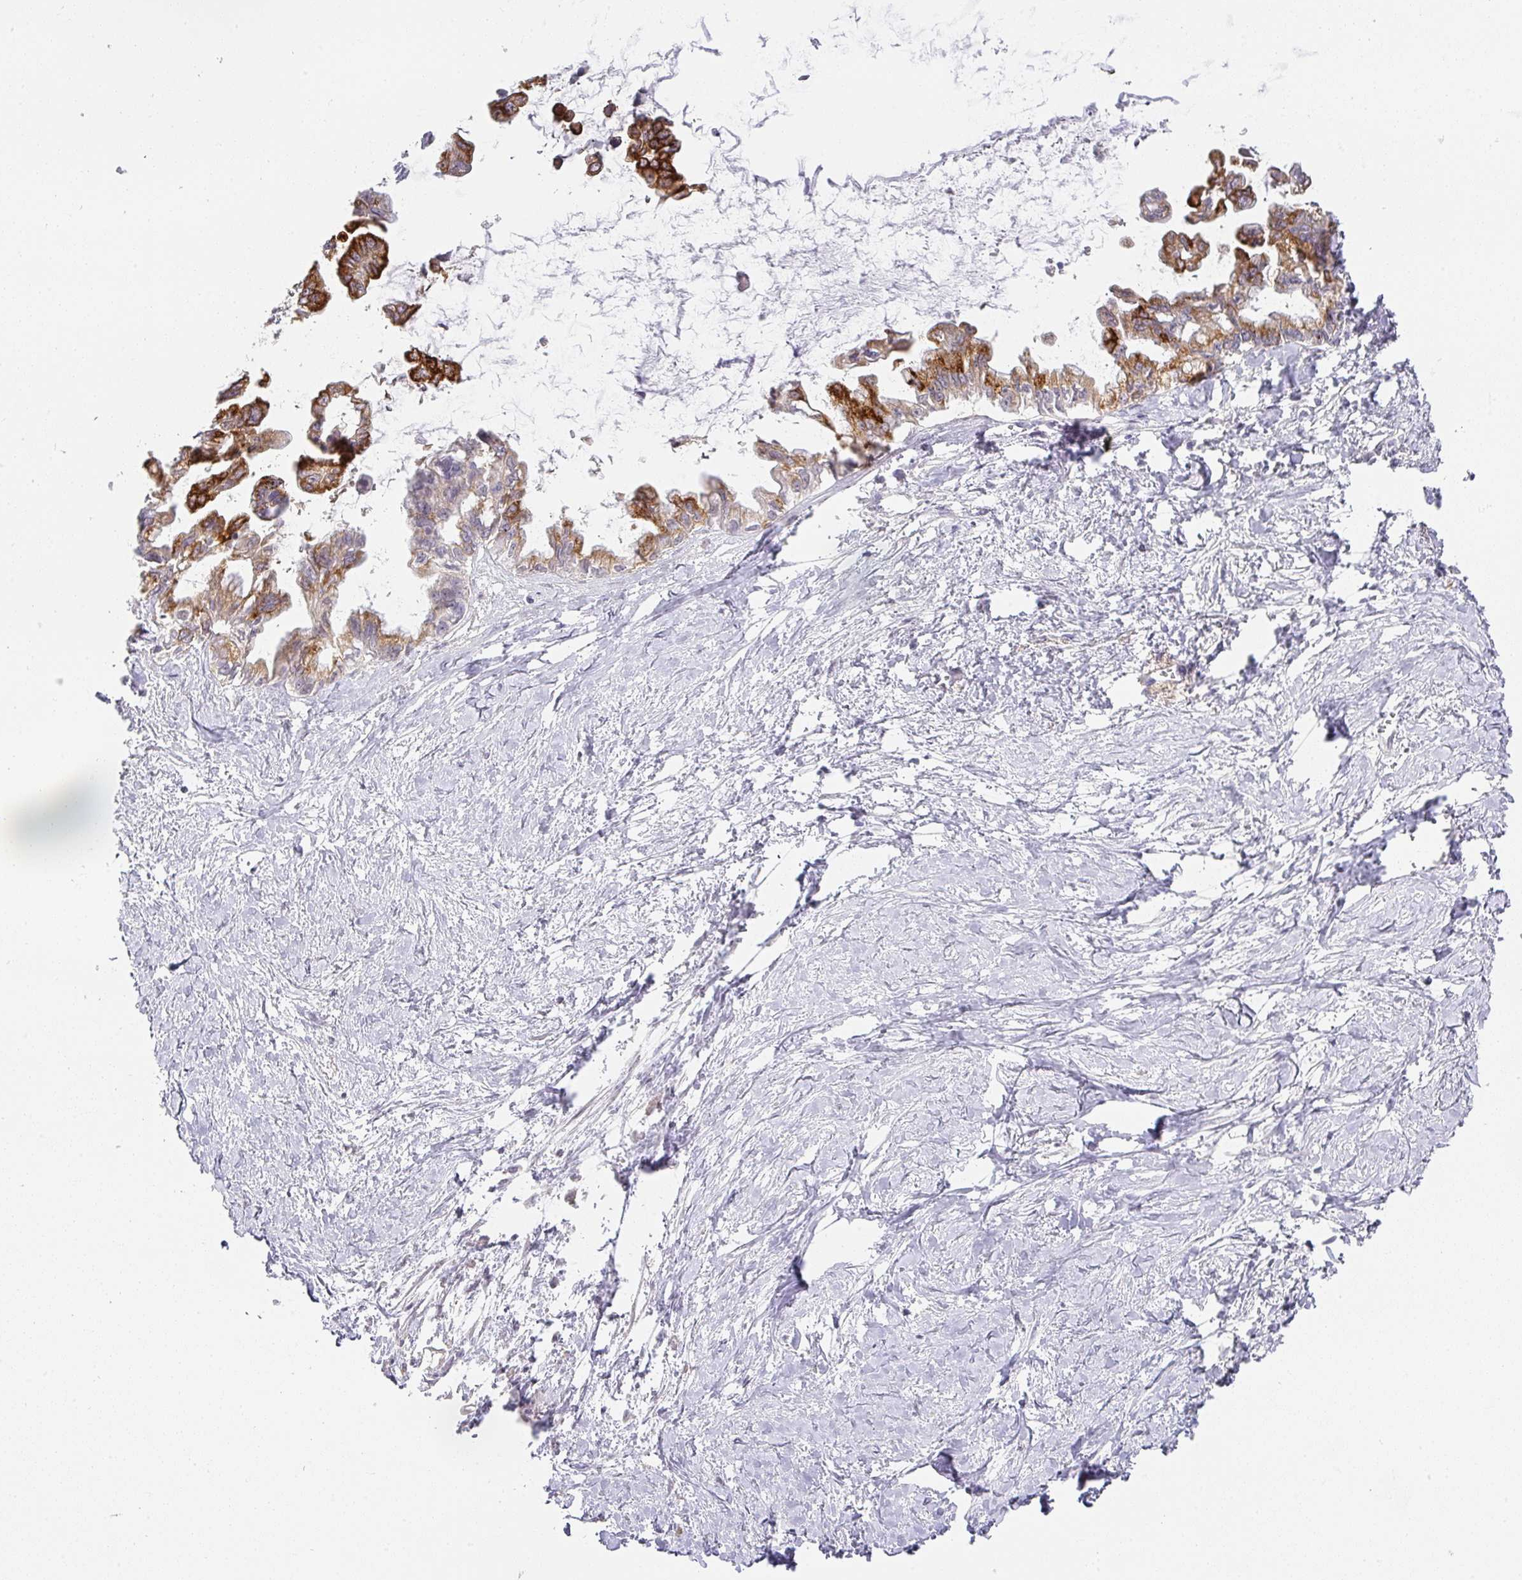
{"staining": {"intensity": "strong", "quantity": "25%-75%", "location": "cytoplasmic/membranous"}, "tissue": "pancreatic cancer", "cell_type": "Tumor cells", "image_type": "cancer", "snomed": [{"axis": "morphology", "description": "Adenocarcinoma, NOS"}, {"axis": "topography", "description": "Pancreas"}], "caption": "Immunohistochemical staining of pancreatic cancer (adenocarcinoma) displays high levels of strong cytoplasmic/membranous positivity in approximately 25%-75% of tumor cells. (DAB IHC with brightfield microscopy, high magnification).", "gene": "FOXN4", "patient": {"sex": "male", "age": 61}}